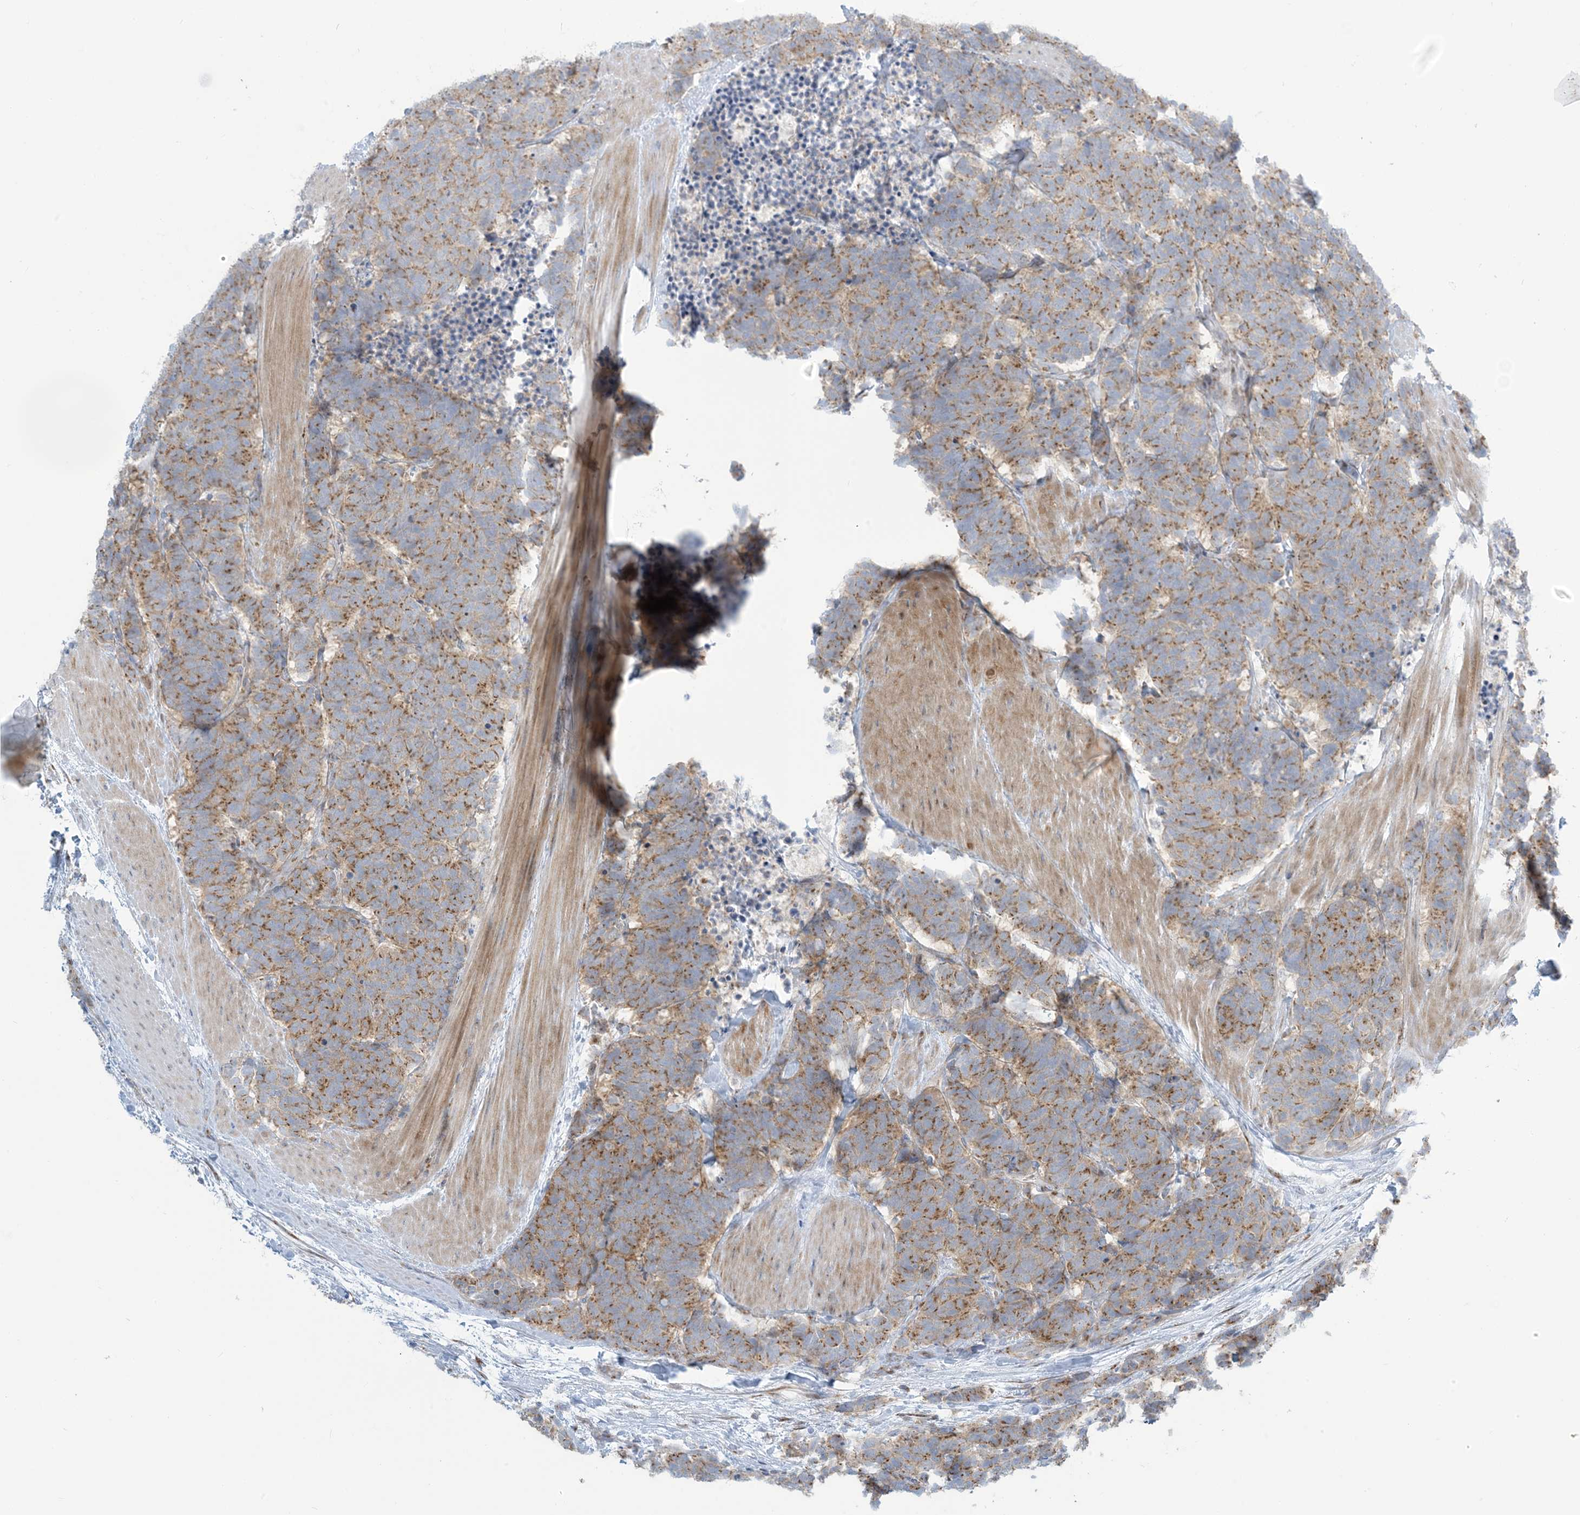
{"staining": {"intensity": "moderate", "quantity": ">75%", "location": "cytoplasmic/membranous"}, "tissue": "carcinoid", "cell_type": "Tumor cells", "image_type": "cancer", "snomed": [{"axis": "morphology", "description": "Carcinoma, NOS"}, {"axis": "morphology", "description": "Carcinoid, malignant, NOS"}, {"axis": "topography", "description": "Urinary bladder"}], "caption": "This is a histology image of immunohistochemistry staining of carcinoid, which shows moderate positivity in the cytoplasmic/membranous of tumor cells.", "gene": "AFTPH", "patient": {"sex": "male", "age": 57}}